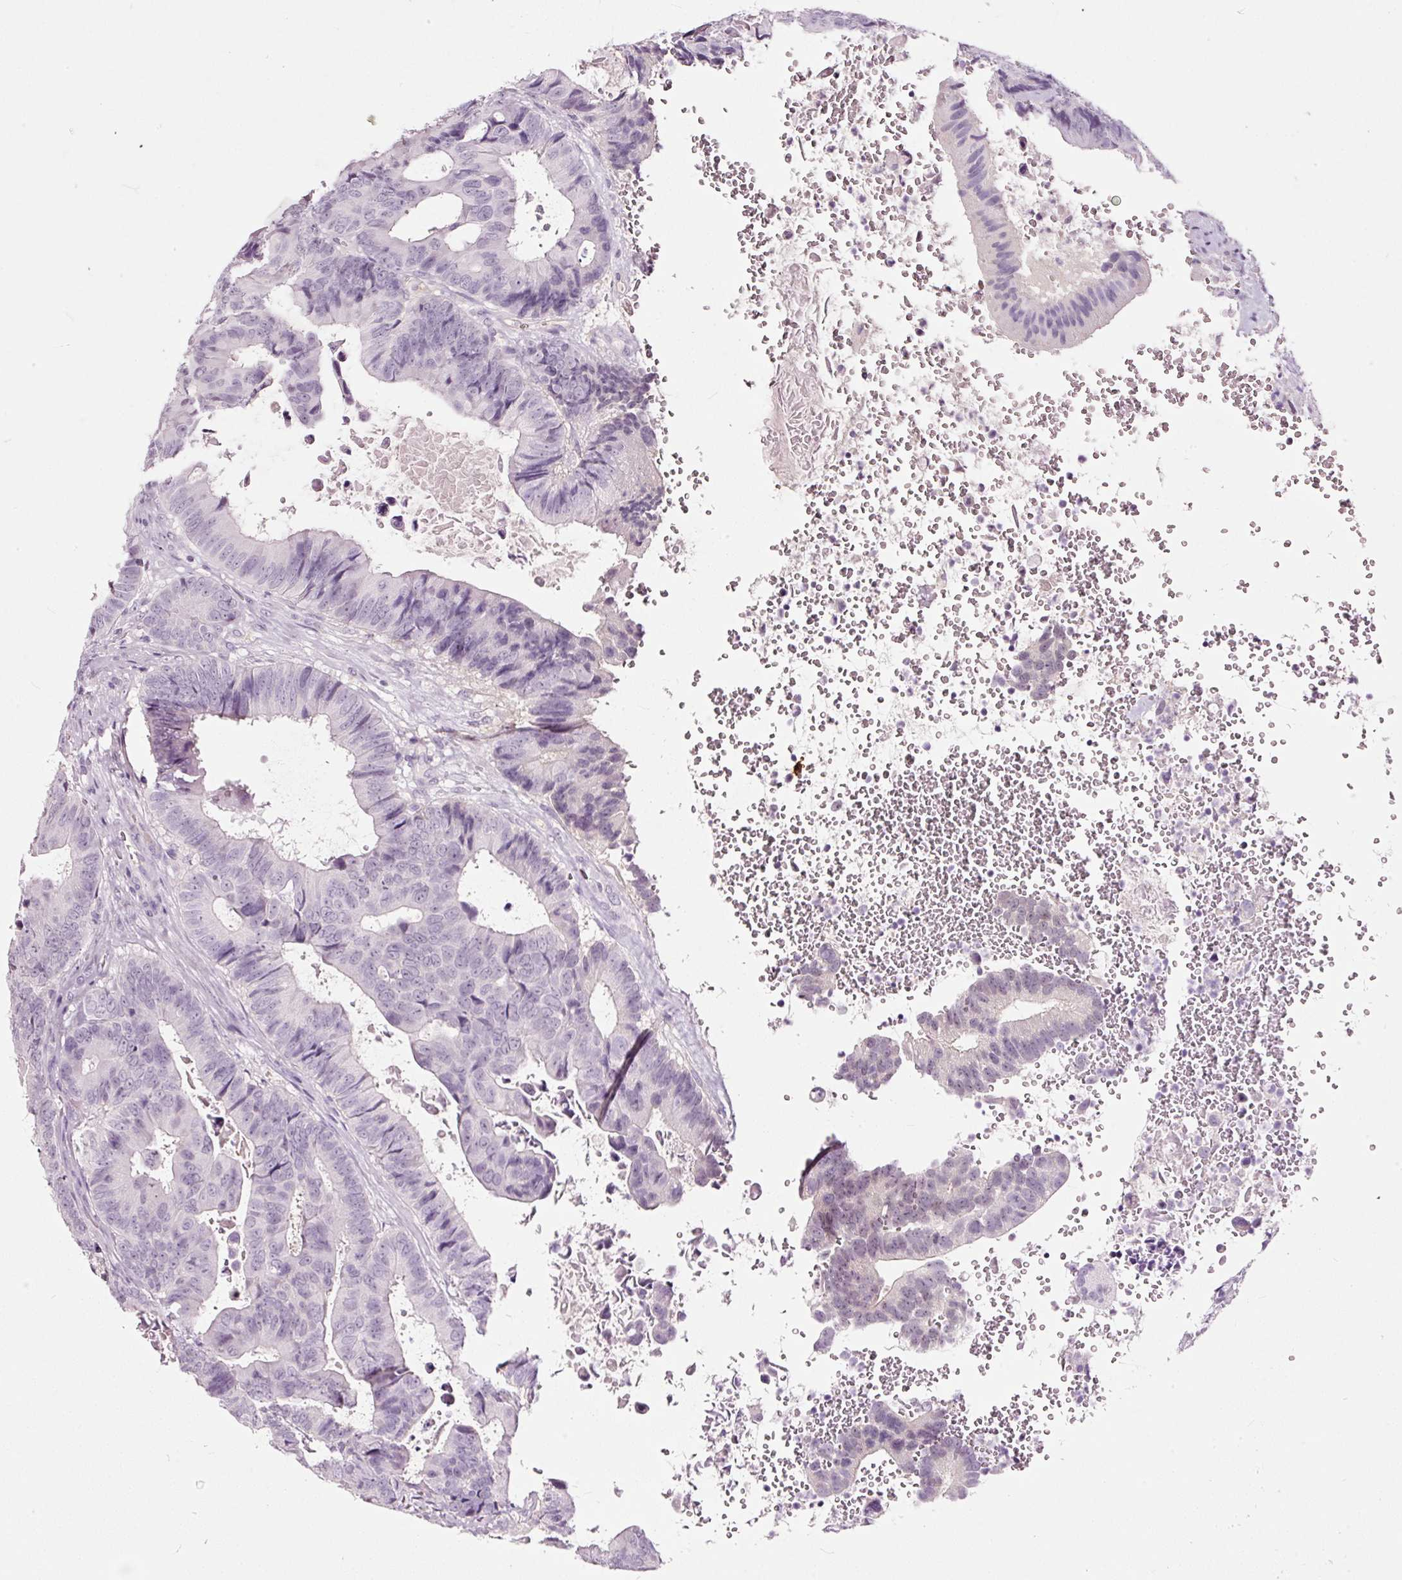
{"staining": {"intensity": "negative", "quantity": "none", "location": "none"}, "tissue": "colorectal cancer", "cell_type": "Tumor cells", "image_type": "cancer", "snomed": [{"axis": "morphology", "description": "Adenocarcinoma, NOS"}, {"axis": "topography", "description": "Colon"}], "caption": "There is no significant staining in tumor cells of adenocarcinoma (colorectal).", "gene": "LAMP3", "patient": {"sex": "male", "age": 85}}